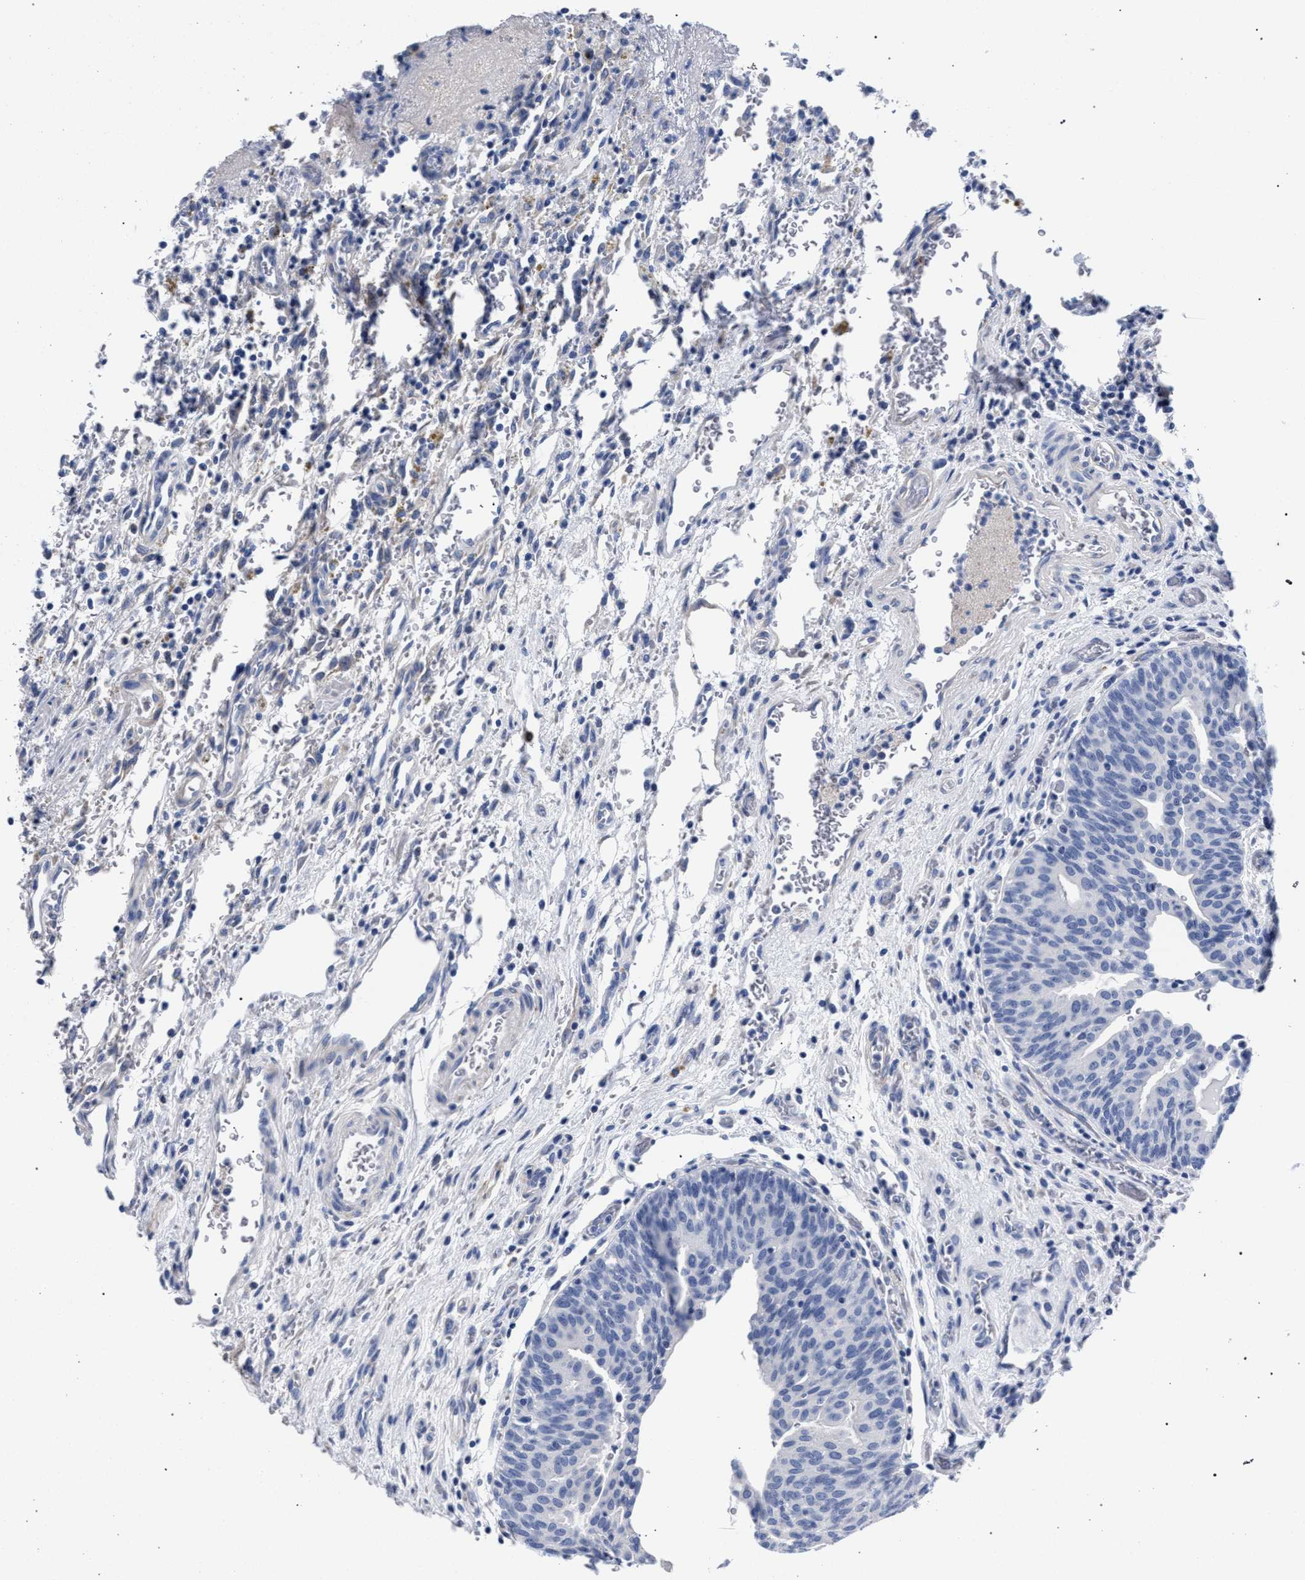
{"staining": {"intensity": "negative", "quantity": "none", "location": "none"}, "tissue": "urothelial cancer", "cell_type": "Tumor cells", "image_type": "cancer", "snomed": [{"axis": "morphology", "description": "Urothelial carcinoma, Low grade"}, {"axis": "morphology", "description": "Urothelial carcinoma, High grade"}, {"axis": "topography", "description": "Urinary bladder"}], "caption": "This image is of low-grade urothelial carcinoma stained with immunohistochemistry (IHC) to label a protein in brown with the nuclei are counter-stained blue. There is no staining in tumor cells. (Brightfield microscopy of DAB (3,3'-diaminobenzidine) immunohistochemistry at high magnification).", "gene": "AKAP4", "patient": {"sex": "male", "age": 35}}